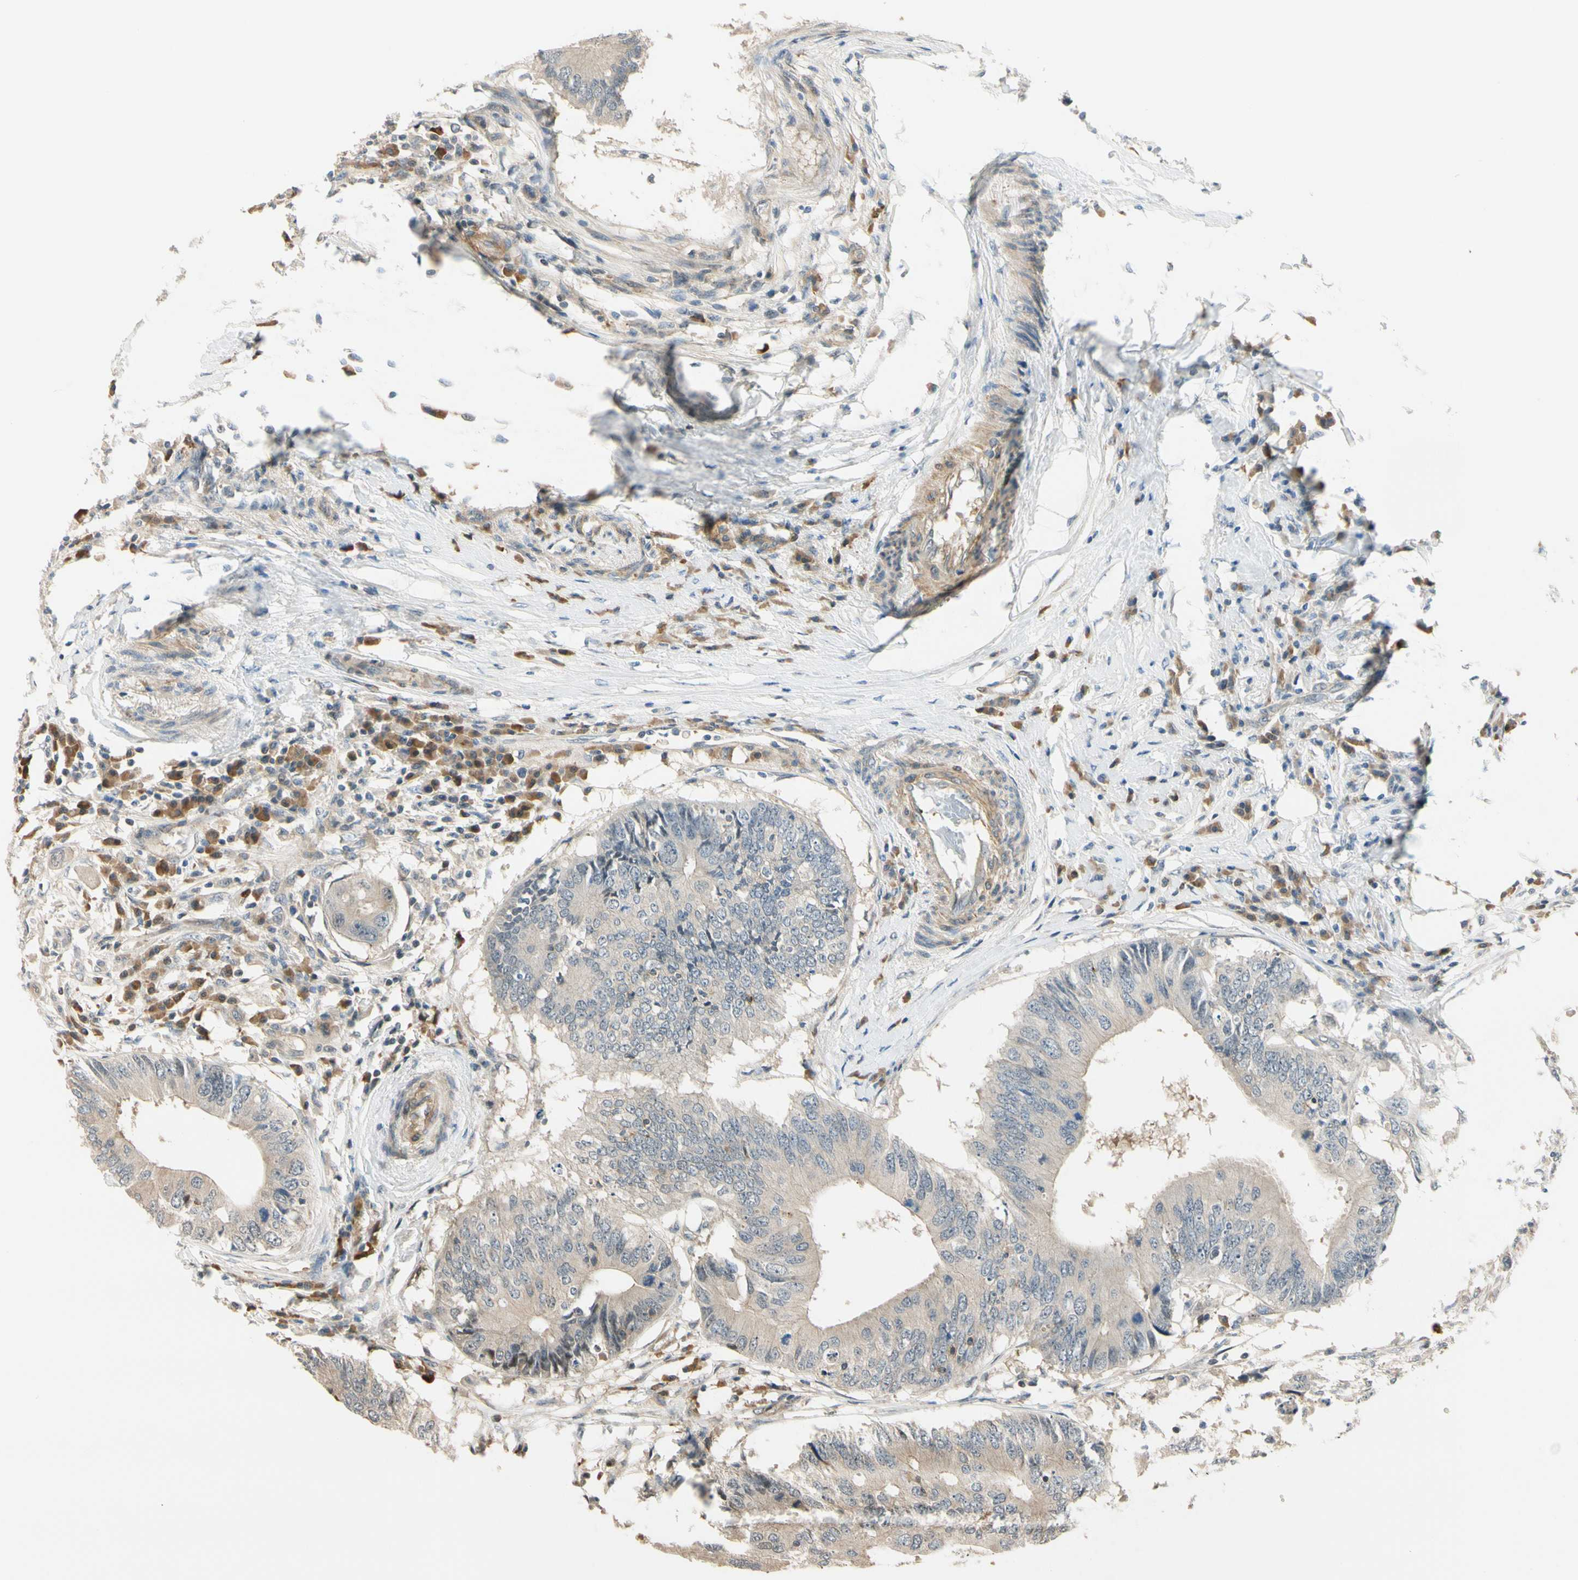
{"staining": {"intensity": "weak", "quantity": ">75%", "location": "cytoplasmic/membranous"}, "tissue": "colorectal cancer", "cell_type": "Tumor cells", "image_type": "cancer", "snomed": [{"axis": "morphology", "description": "Adenocarcinoma, NOS"}, {"axis": "topography", "description": "Colon"}], "caption": "The immunohistochemical stain labels weak cytoplasmic/membranous expression in tumor cells of colorectal cancer tissue. The protein is stained brown, and the nuclei are stained in blue (DAB IHC with brightfield microscopy, high magnification).", "gene": "RASGRF1", "patient": {"sex": "male", "age": 71}}